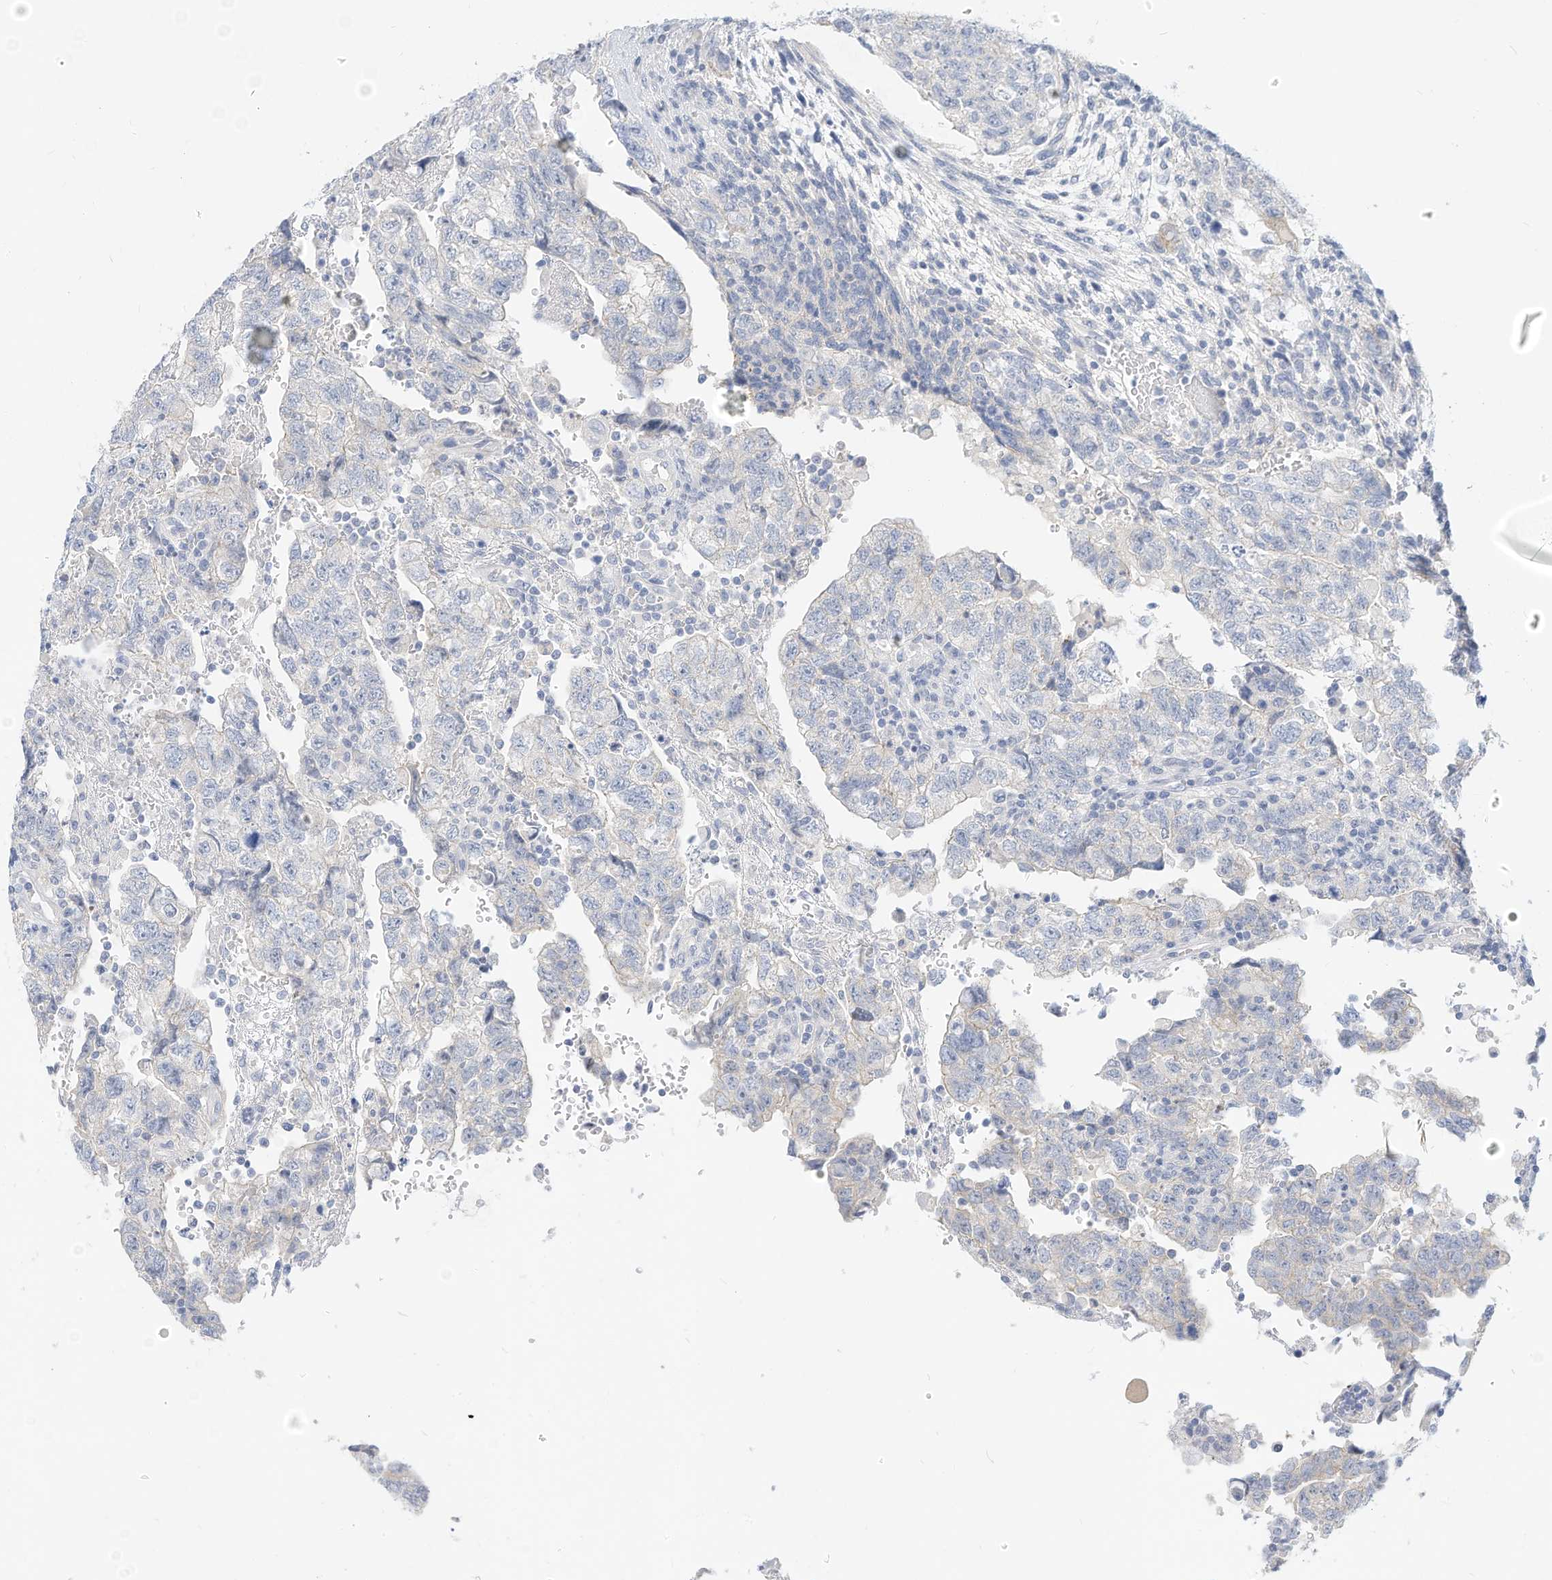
{"staining": {"intensity": "negative", "quantity": "none", "location": "none"}, "tissue": "testis cancer", "cell_type": "Tumor cells", "image_type": "cancer", "snomed": [{"axis": "morphology", "description": "Normal tissue, NOS"}, {"axis": "morphology", "description": "Carcinoma, Embryonal, NOS"}, {"axis": "topography", "description": "Testis"}], "caption": "The image reveals no significant positivity in tumor cells of testis cancer (embryonal carcinoma).", "gene": "SPOCD1", "patient": {"sex": "male", "age": 36}}